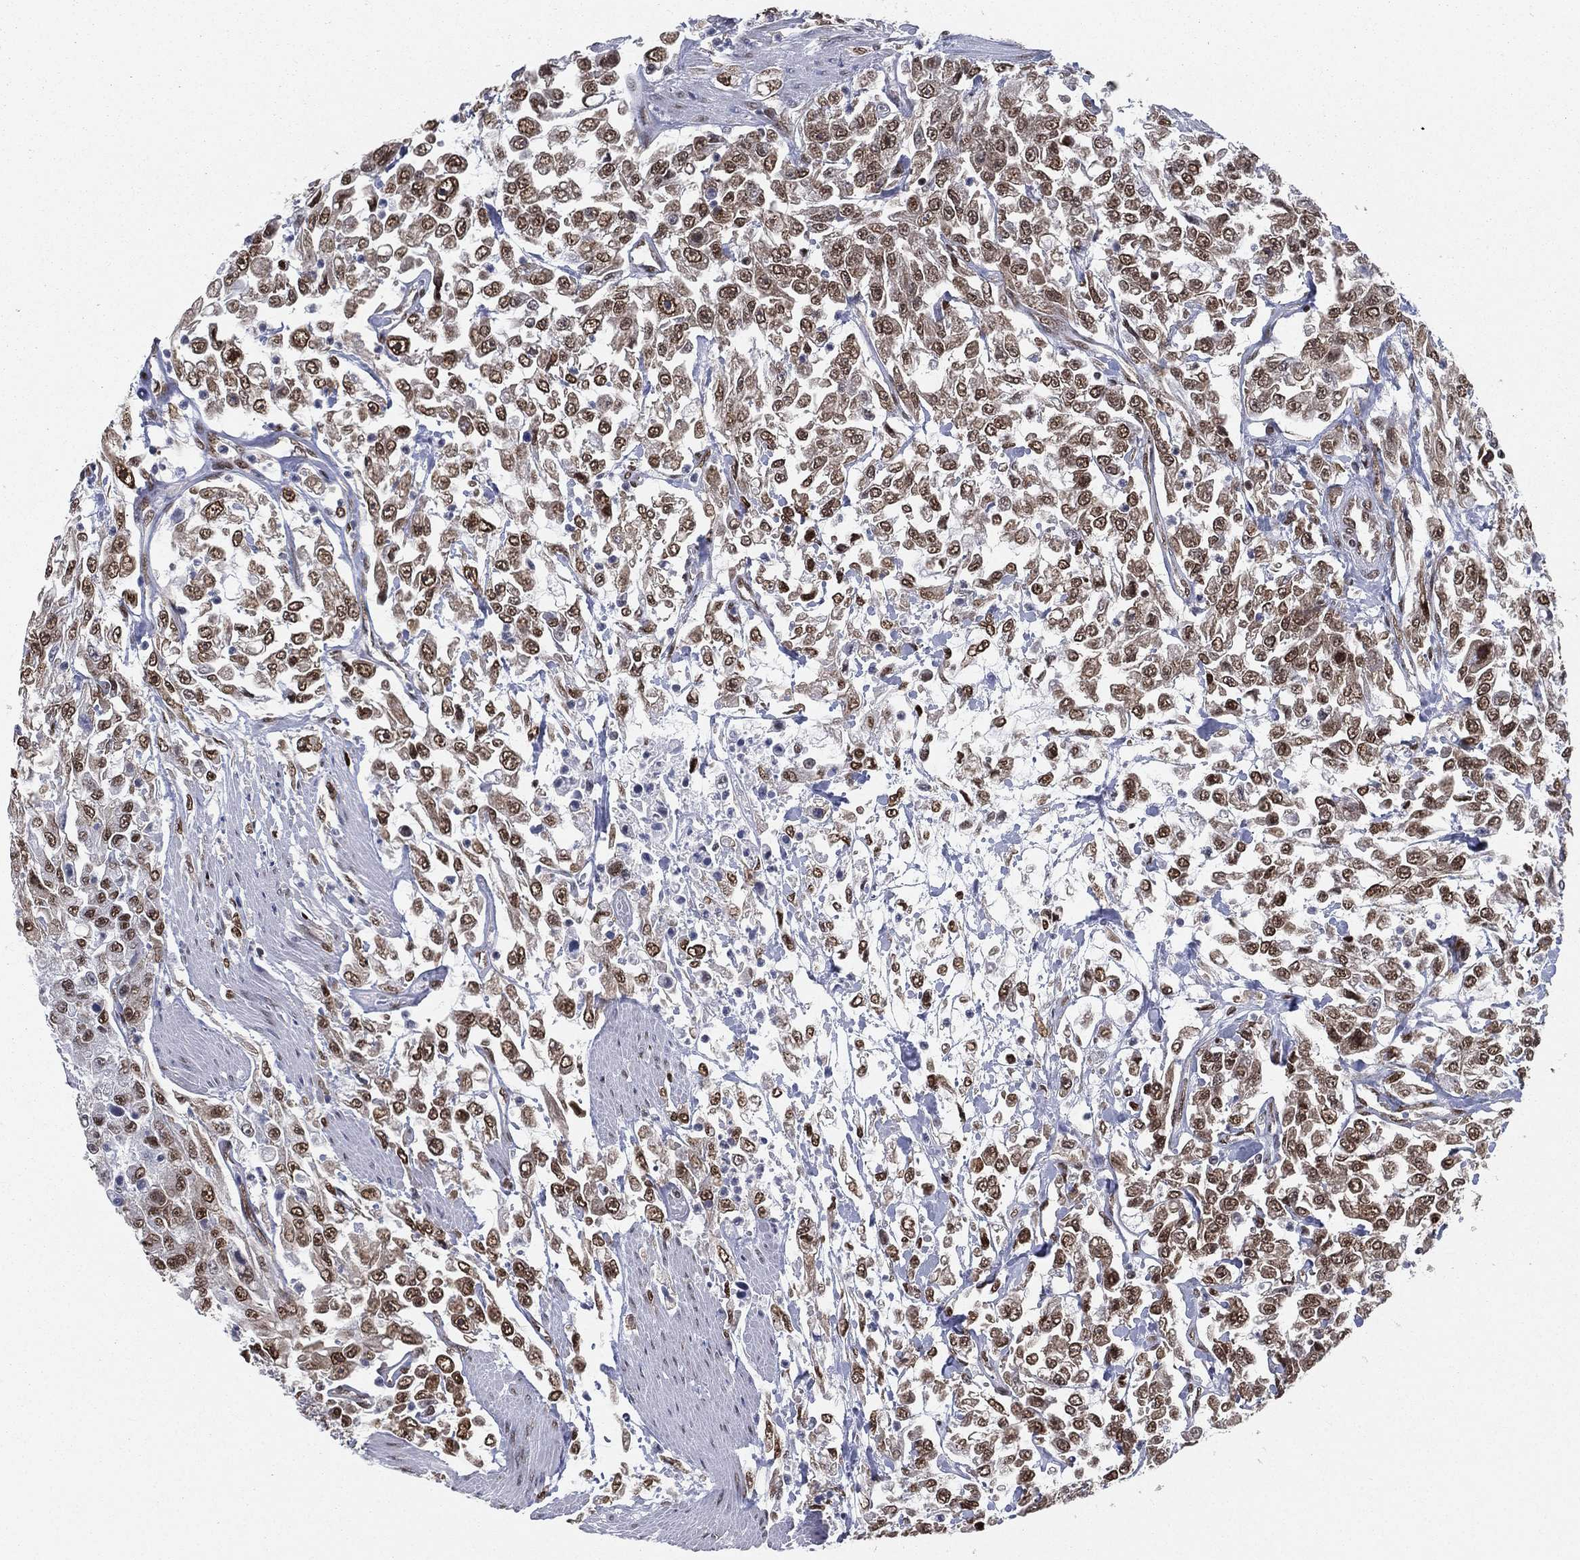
{"staining": {"intensity": "moderate", "quantity": ">75%", "location": "nuclear"}, "tissue": "urothelial cancer", "cell_type": "Tumor cells", "image_type": "cancer", "snomed": [{"axis": "morphology", "description": "Urothelial carcinoma, High grade"}, {"axis": "topography", "description": "Urinary bladder"}], "caption": "Protein staining of high-grade urothelial carcinoma tissue demonstrates moderate nuclear expression in approximately >75% of tumor cells. The staining was performed using DAB (3,3'-diaminobenzidine) to visualize the protein expression in brown, while the nuclei were stained in blue with hematoxylin (Magnification: 20x).", "gene": "FUBP3", "patient": {"sex": "male", "age": 46}}